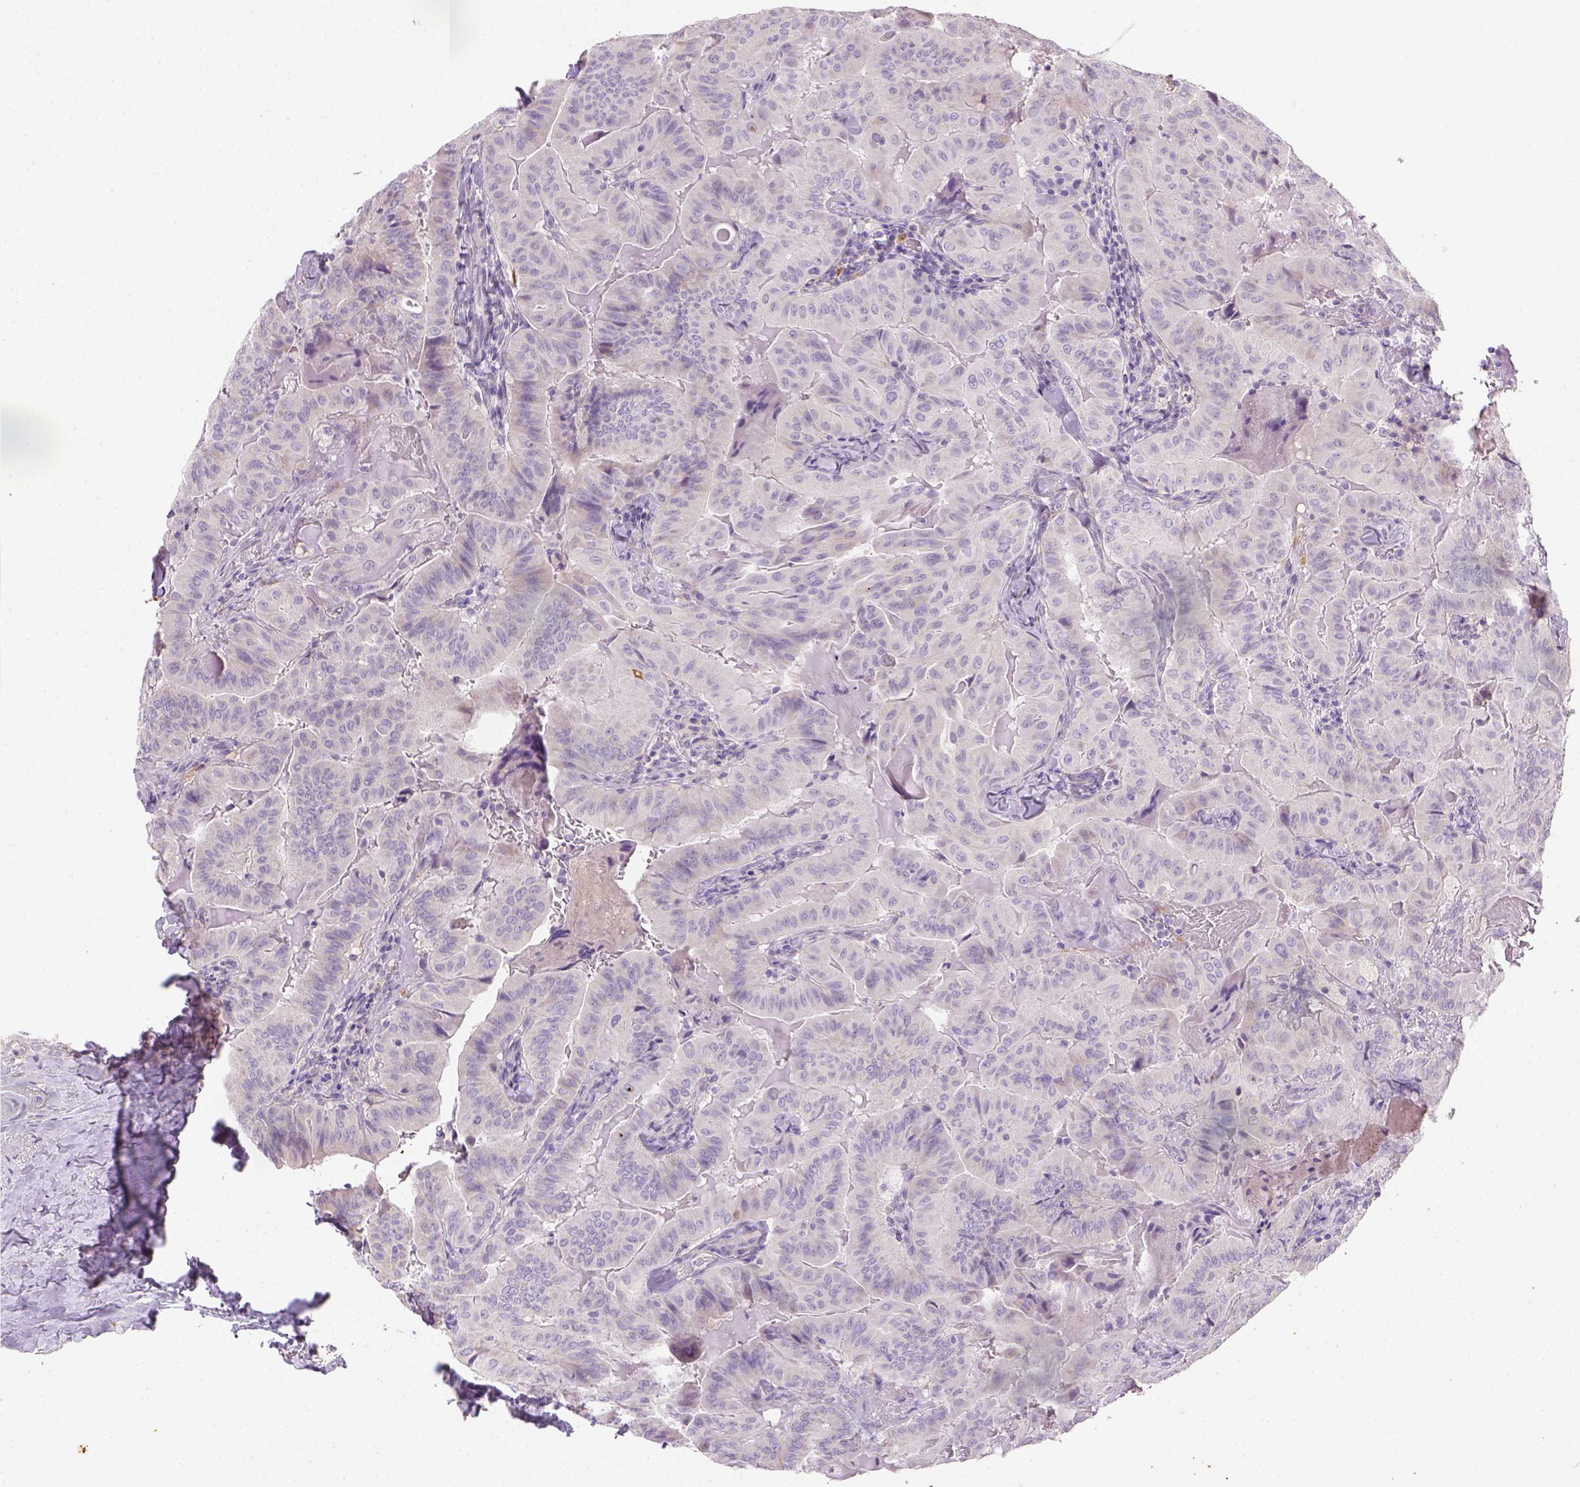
{"staining": {"intensity": "negative", "quantity": "none", "location": "none"}, "tissue": "thyroid cancer", "cell_type": "Tumor cells", "image_type": "cancer", "snomed": [{"axis": "morphology", "description": "Papillary adenocarcinoma, NOS"}, {"axis": "topography", "description": "Thyroid gland"}], "caption": "Human papillary adenocarcinoma (thyroid) stained for a protein using immunohistochemistry demonstrates no expression in tumor cells.", "gene": "CACNB1", "patient": {"sex": "female", "age": 68}}